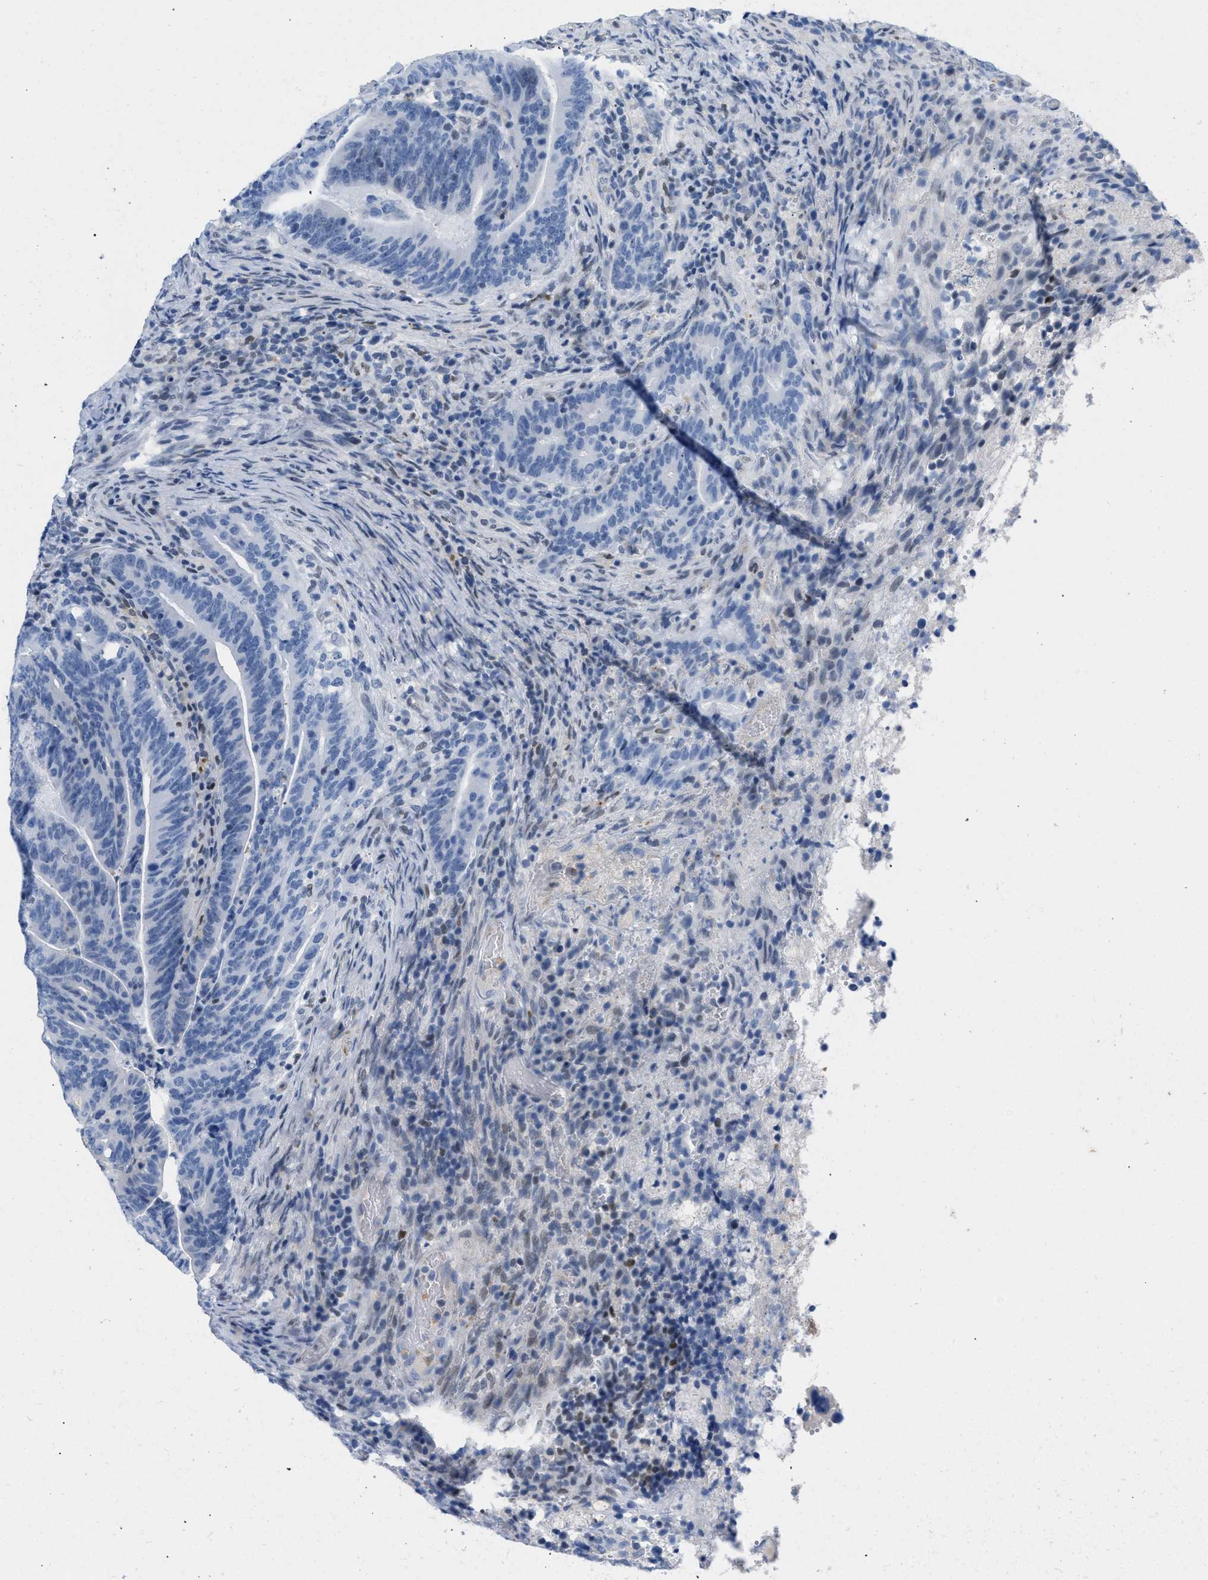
{"staining": {"intensity": "negative", "quantity": "none", "location": "none"}, "tissue": "colorectal cancer", "cell_type": "Tumor cells", "image_type": "cancer", "snomed": [{"axis": "morphology", "description": "Adenocarcinoma, NOS"}, {"axis": "topography", "description": "Colon"}], "caption": "IHC photomicrograph of neoplastic tissue: human colorectal cancer stained with DAB (3,3'-diaminobenzidine) exhibits no significant protein positivity in tumor cells.", "gene": "BOLL", "patient": {"sex": "female", "age": 66}}